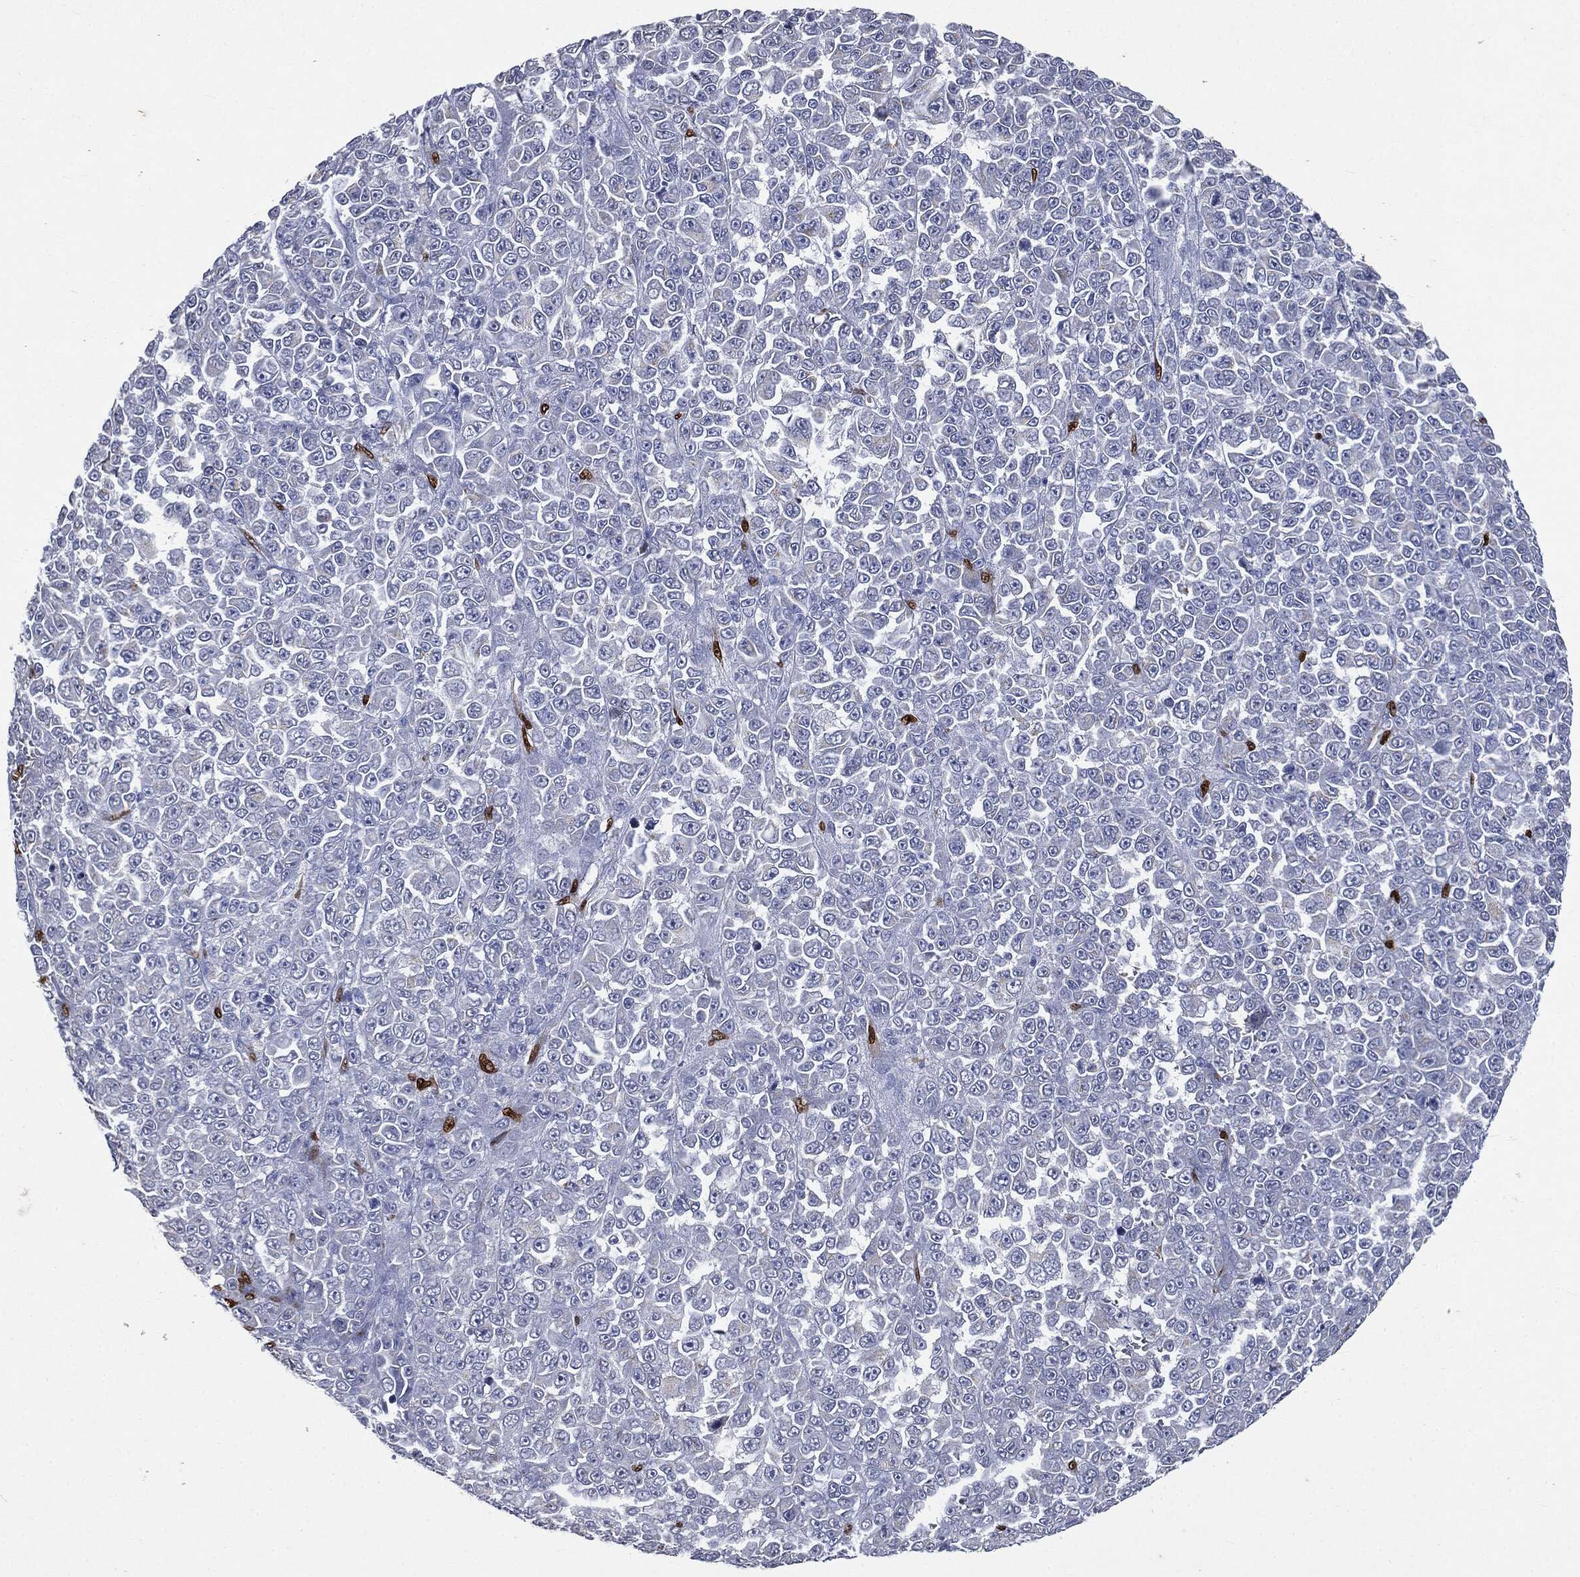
{"staining": {"intensity": "negative", "quantity": "none", "location": "none"}, "tissue": "melanoma", "cell_type": "Tumor cells", "image_type": "cancer", "snomed": [{"axis": "morphology", "description": "Malignant melanoma, NOS"}, {"axis": "topography", "description": "Skin"}], "caption": "Protein analysis of malignant melanoma reveals no significant staining in tumor cells.", "gene": "CASD1", "patient": {"sex": "female", "age": 95}}